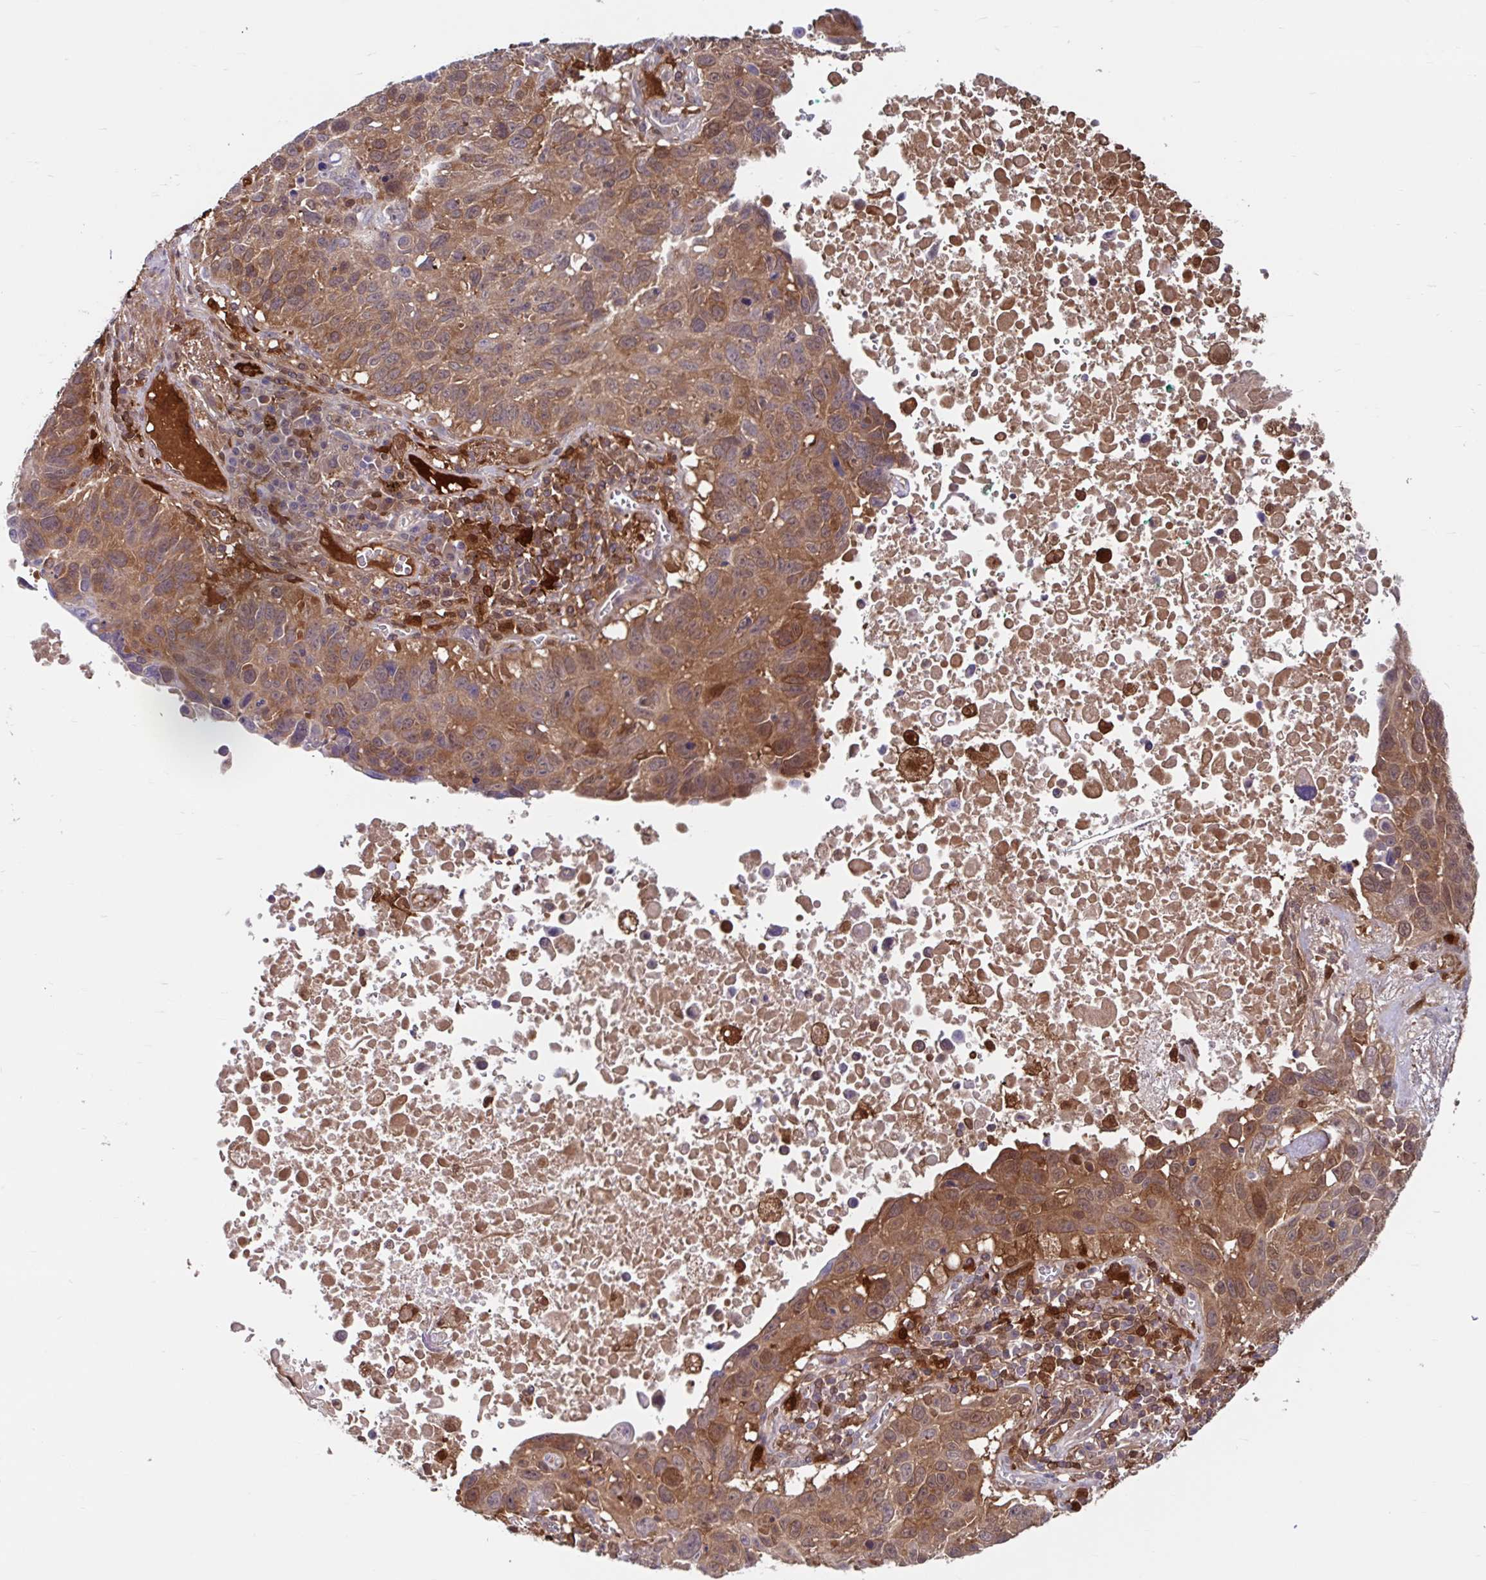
{"staining": {"intensity": "moderate", "quantity": ">75%", "location": "cytoplasmic/membranous,nuclear"}, "tissue": "lung cancer", "cell_type": "Tumor cells", "image_type": "cancer", "snomed": [{"axis": "morphology", "description": "Squamous cell carcinoma, NOS"}, {"axis": "topography", "description": "Lung"}], "caption": "DAB (3,3'-diaminobenzidine) immunohistochemical staining of lung cancer exhibits moderate cytoplasmic/membranous and nuclear protein expression in about >75% of tumor cells.", "gene": "BLVRA", "patient": {"sex": "male", "age": 66}}